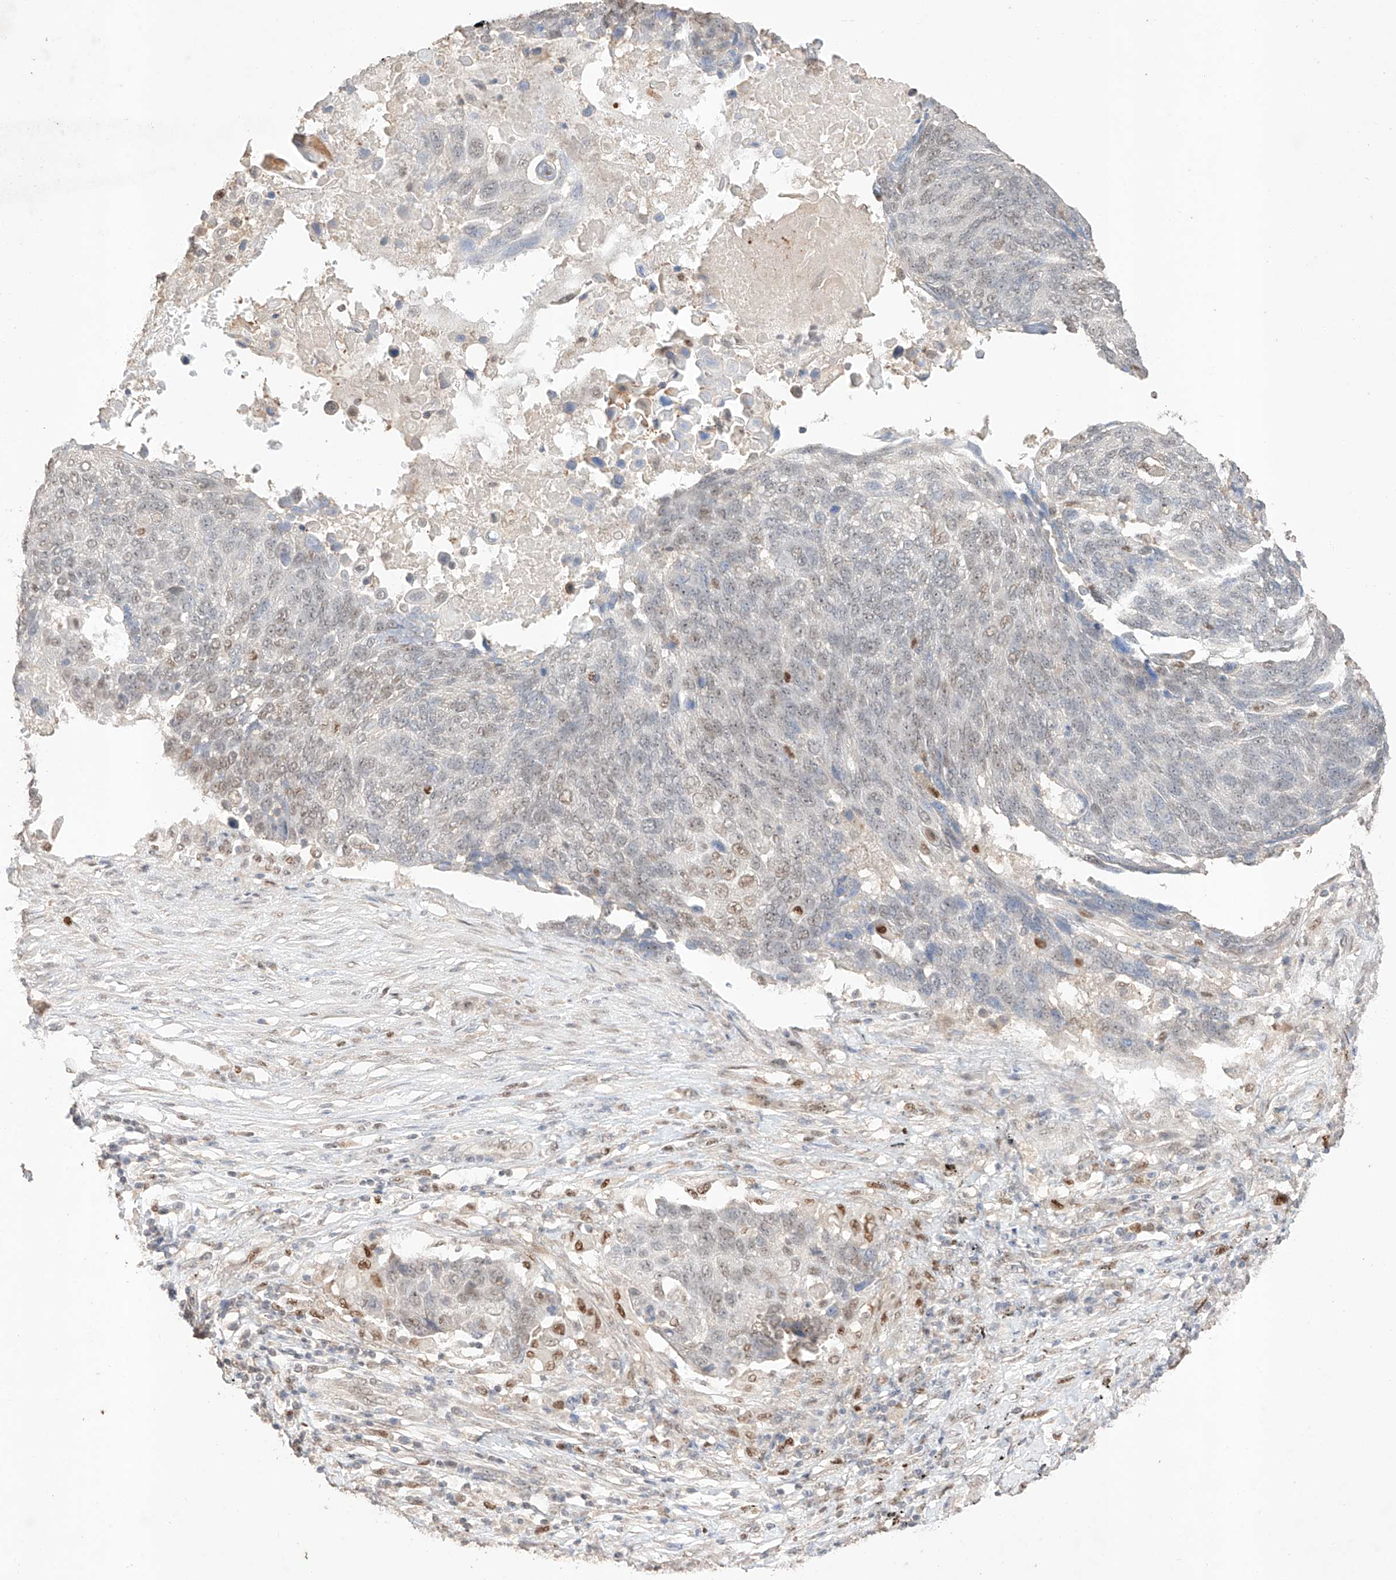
{"staining": {"intensity": "weak", "quantity": "<25%", "location": "nuclear"}, "tissue": "lung cancer", "cell_type": "Tumor cells", "image_type": "cancer", "snomed": [{"axis": "morphology", "description": "Squamous cell carcinoma, NOS"}, {"axis": "topography", "description": "Lung"}], "caption": "DAB (3,3'-diaminobenzidine) immunohistochemical staining of human lung cancer (squamous cell carcinoma) reveals no significant positivity in tumor cells.", "gene": "APIP", "patient": {"sex": "male", "age": 66}}